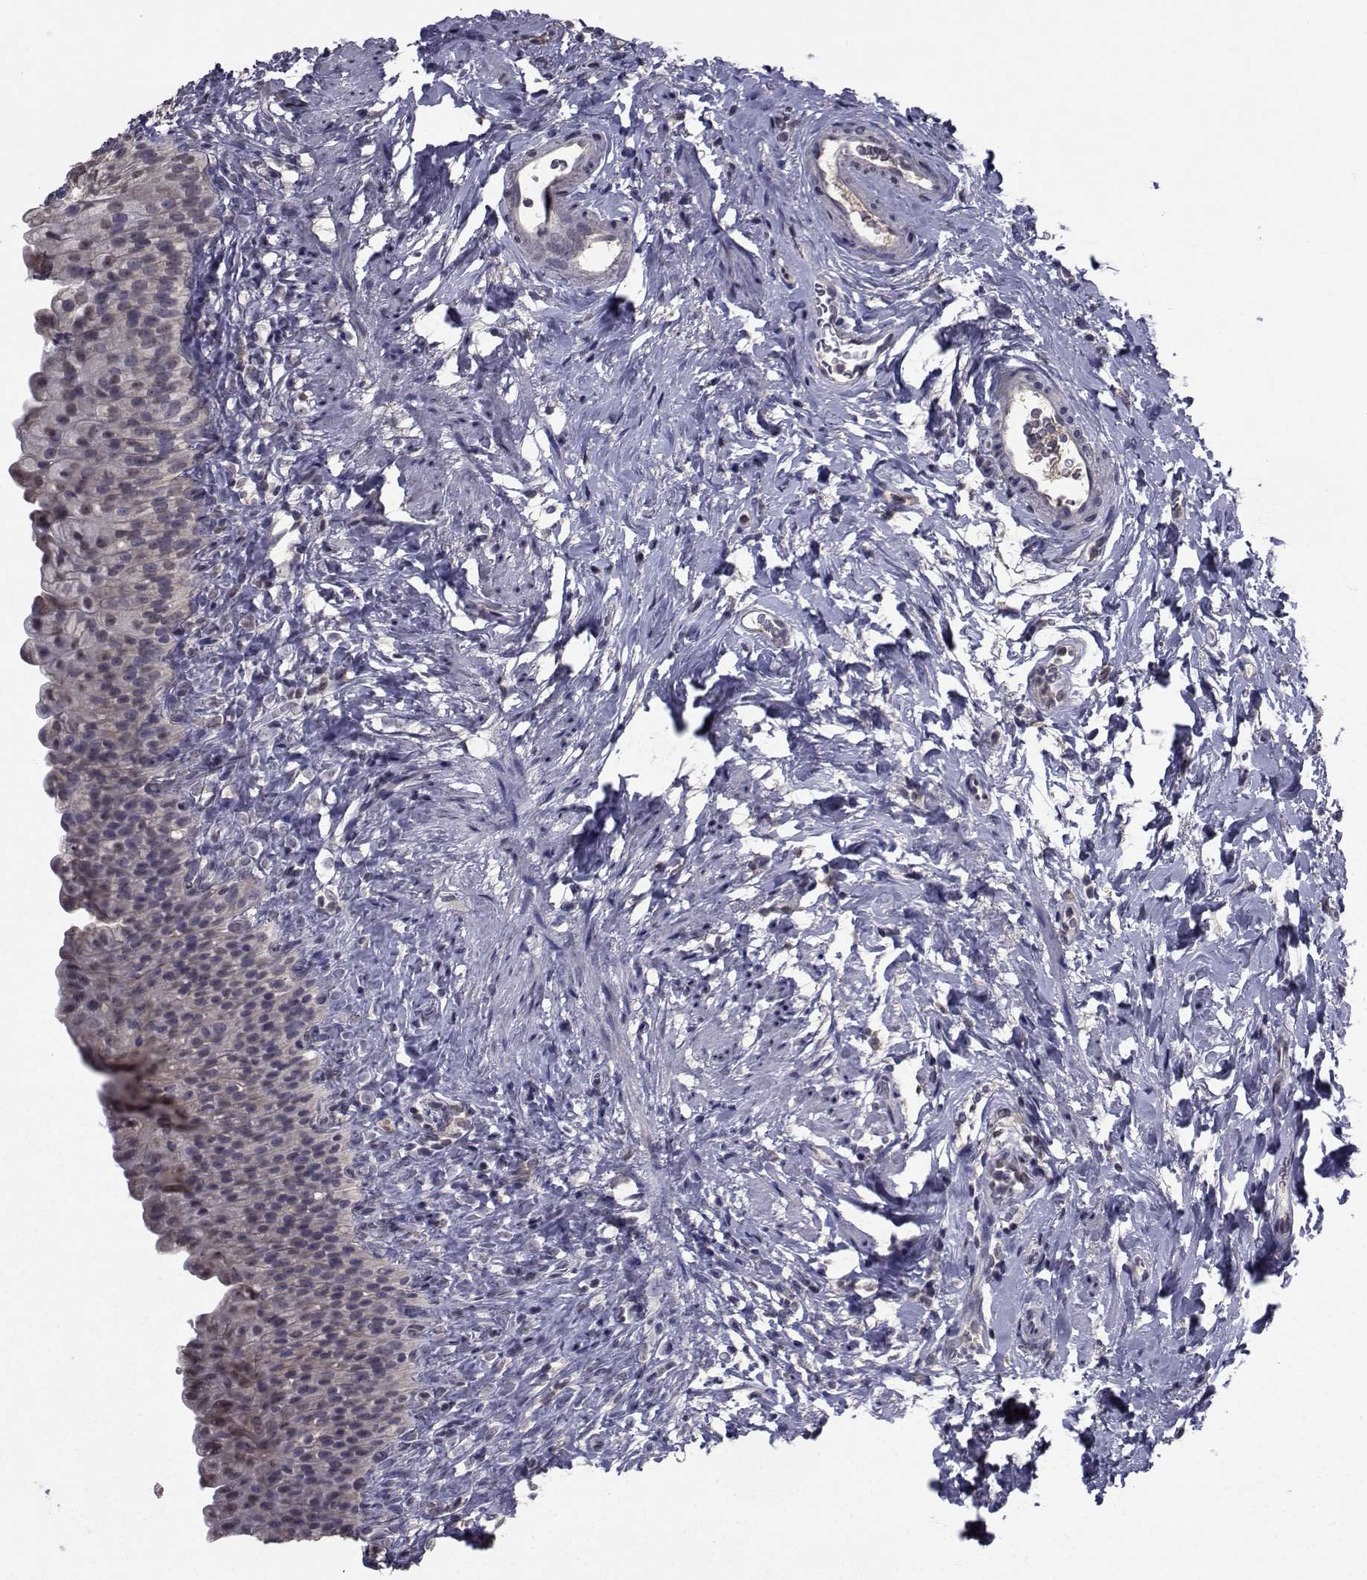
{"staining": {"intensity": "weak", "quantity": "25%-75%", "location": "cytoplasmic/membranous"}, "tissue": "urinary bladder", "cell_type": "Urothelial cells", "image_type": "normal", "snomed": [{"axis": "morphology", "description": "Normal tissue, NOS"}, {"axis": "topography", "description": "Urinary bladder"}], "caption": "High-power microscopy captured an IHC histopathology image of unremarkable urinary bladder, revealing weak cytoplasmic/membranous staining in approximately 25%-75% of urothelial cells. The protein of interest is stained brown, and the nuclei are stained in blue (DAB (3,3'-diaminobenzidine) IHC with brightfield microscopy, high magnification).", "gene": "CYP2S1", "patient": {"sex": "male", "age": 76}}